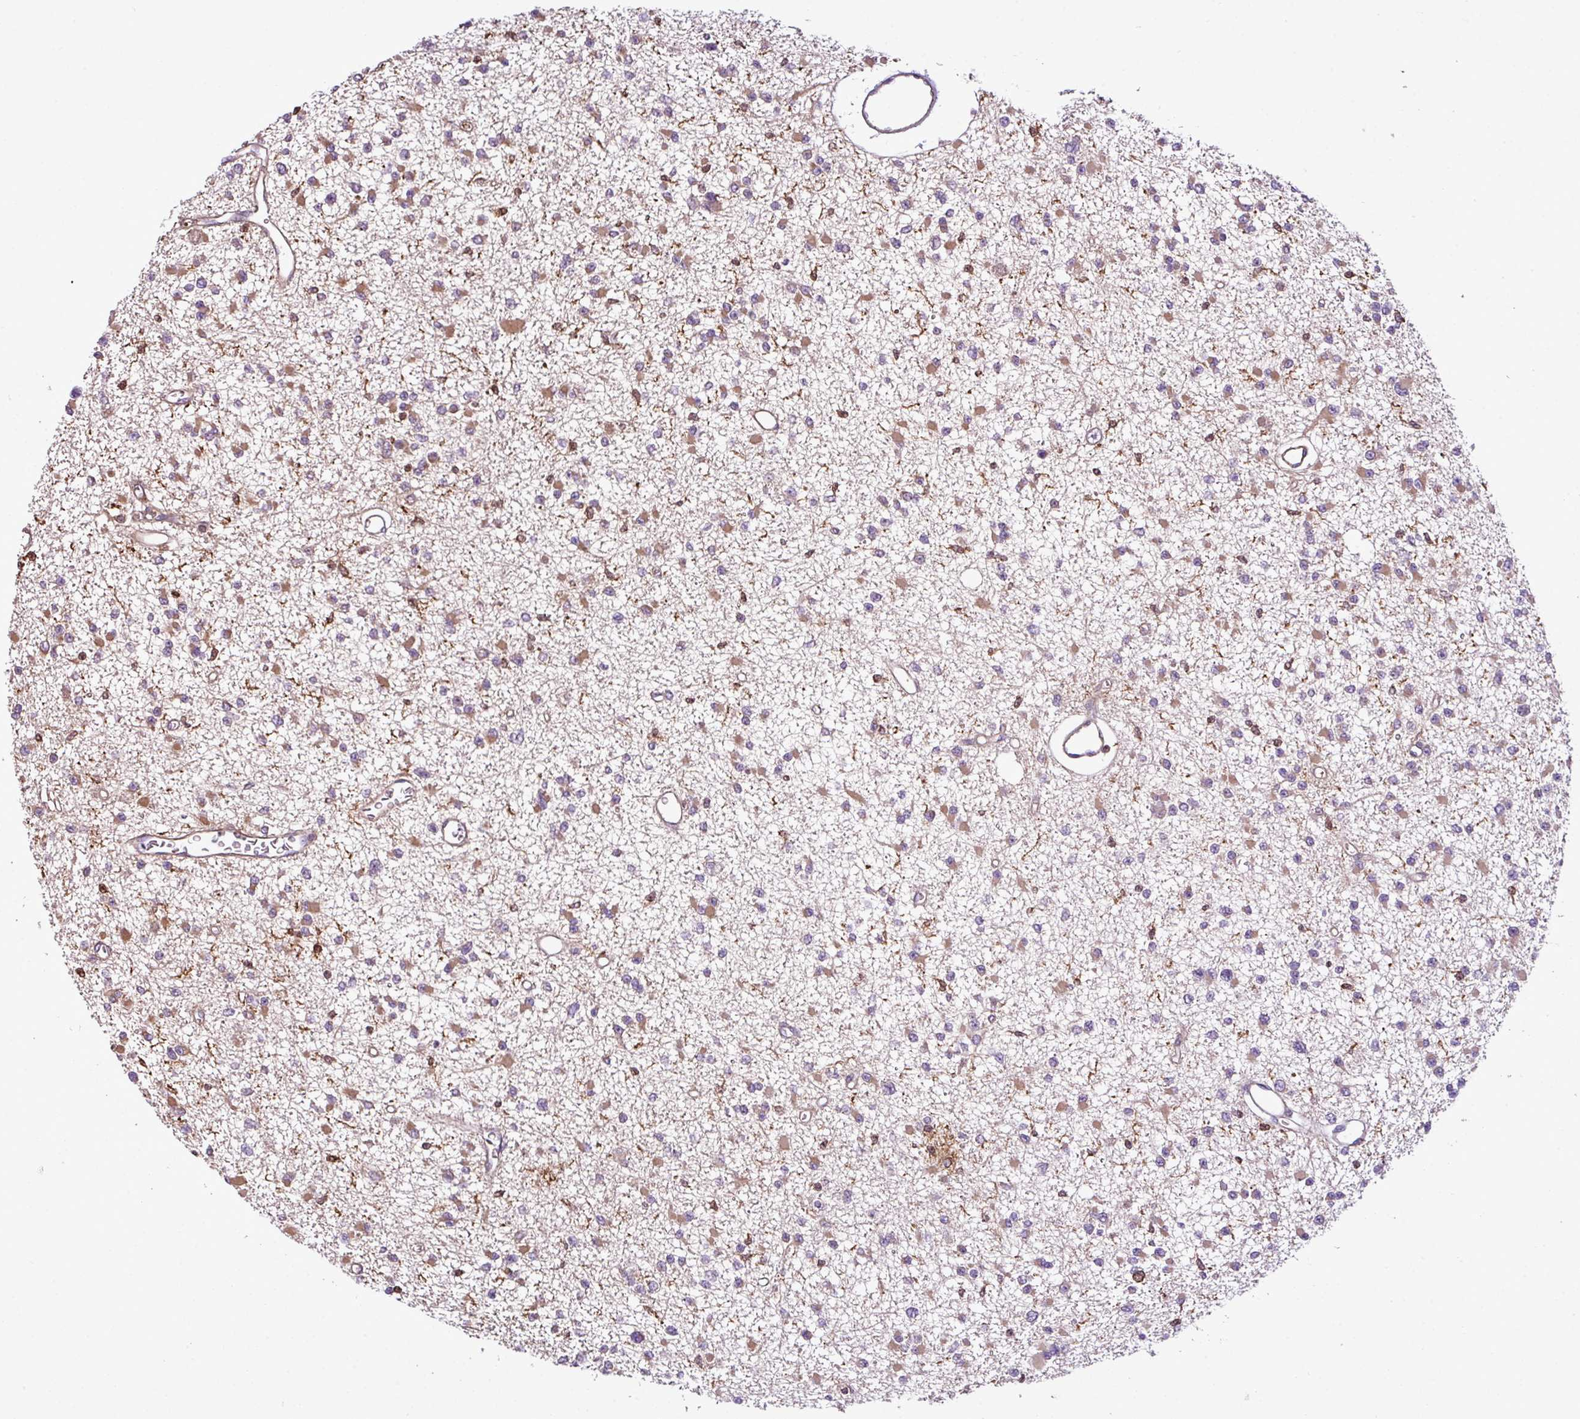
{"staining": {"intensity": "moderate", "quantity": "25%-75%", "location": "cytoplasmic/membranous"}, "tissue": "glioma", "cell_type": "Tumor cells", "image_type": "cancer", "snomed": [{"axis": "morphology", "description": "Glioma, malignant, Low grade"}, {"axis": "topography", "description": "Brain"}], "caption": "Protein expression analysis of human glioma reveals moderate cytoplasmic/membranous staining in about 25%-75% of tumor cells.", "gene": "PGAP6", "patient": {"sex": "female", "age": 22}}